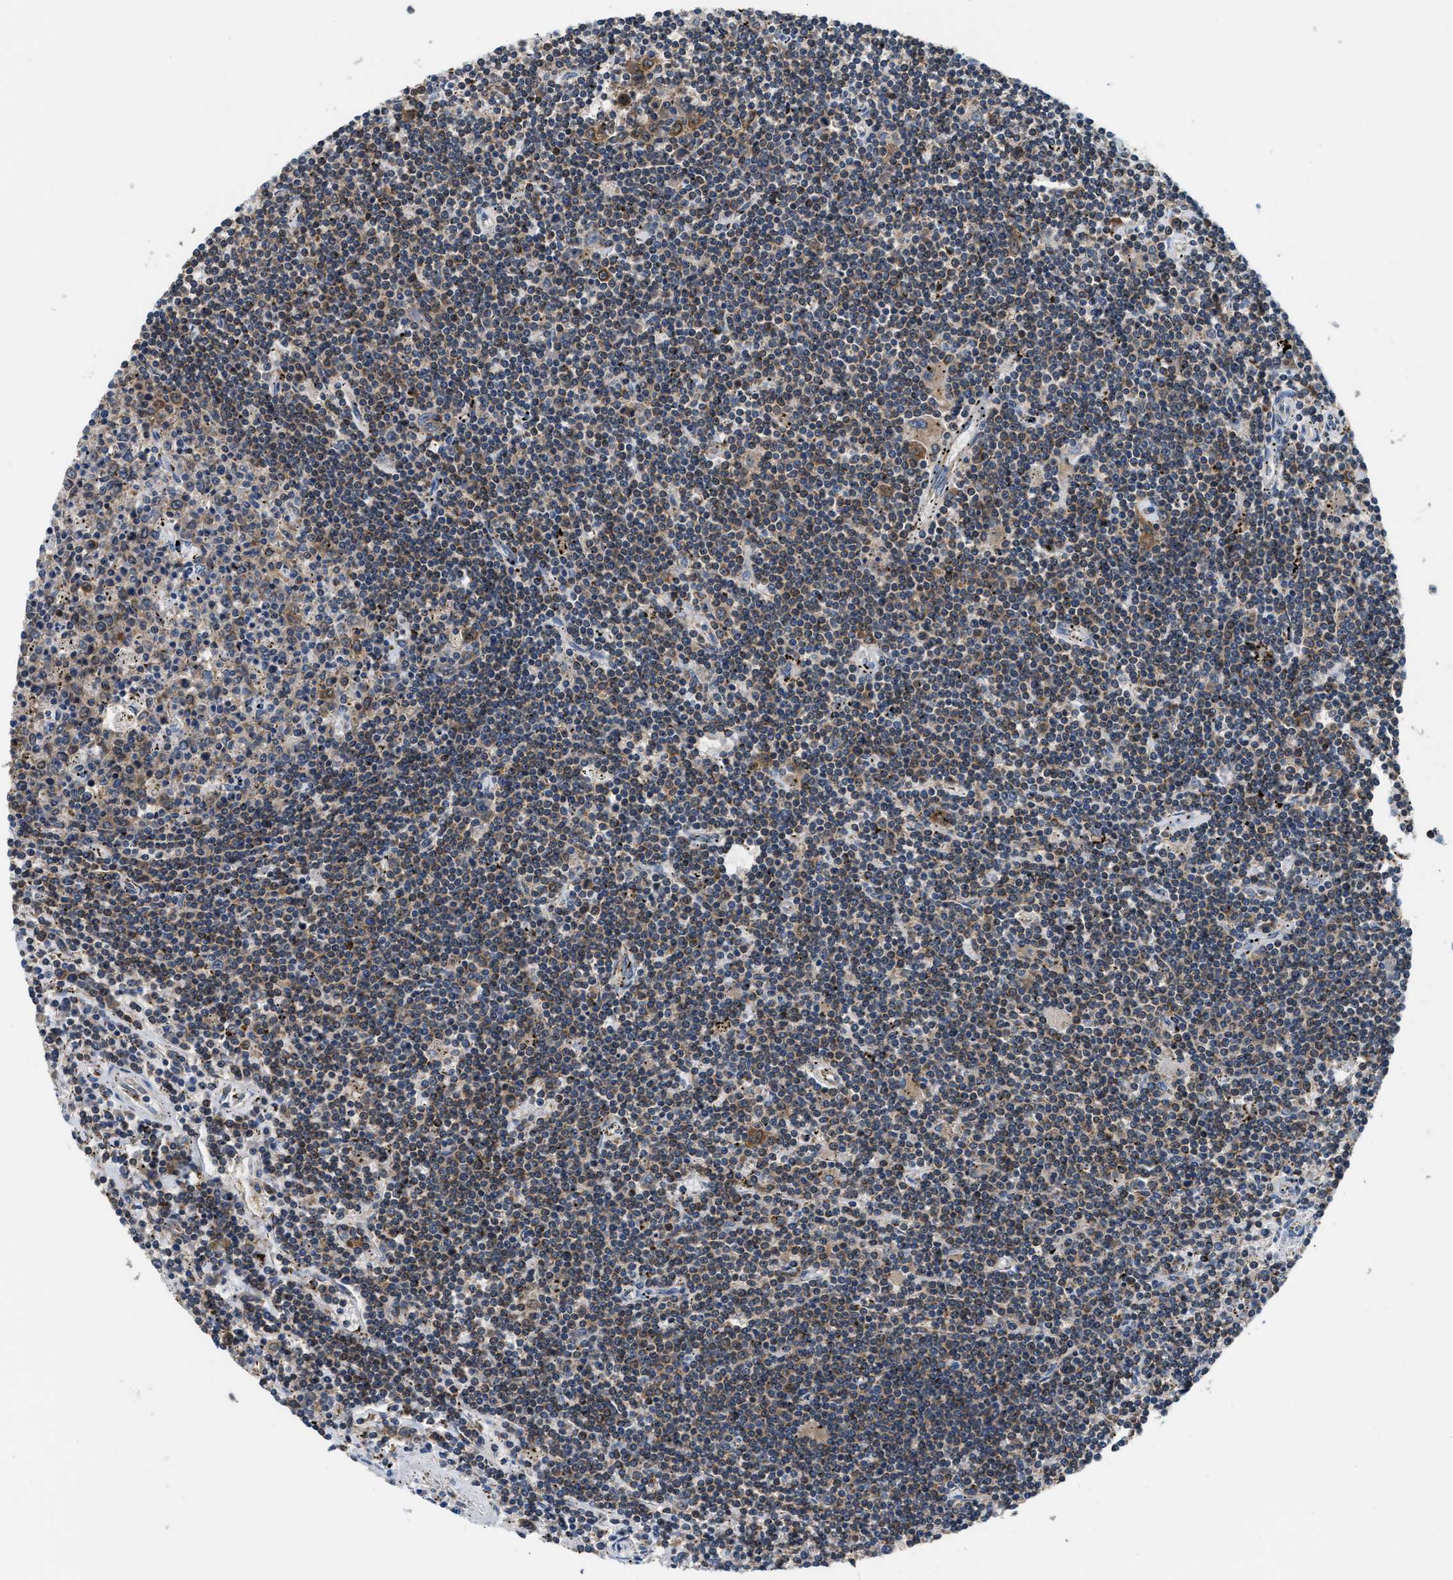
{"staining": {"intensity": "weak", "quantity": "25%-75%", "location": "cytoplasmic/membranous"}, "tissue": "lymphoma", "cell_type": "Tumor cells", "image_type": "cancer", "snomed": [{"axis": "morphology", "description": "Malignant lymphoma, non-Hodgkin's type, Low grade"}, {"axis": "topography", "description": "Spleen"}], "caption": "Tumor cells demonstrate low levels of weak cytoplasmic/membranous positivity in about 25%-75% of cells in human malignant lymphoma, non-Hodgkin's type (low-grade).", "gene": "CCM2", "patient": {"sex": "male", "age": 76}}